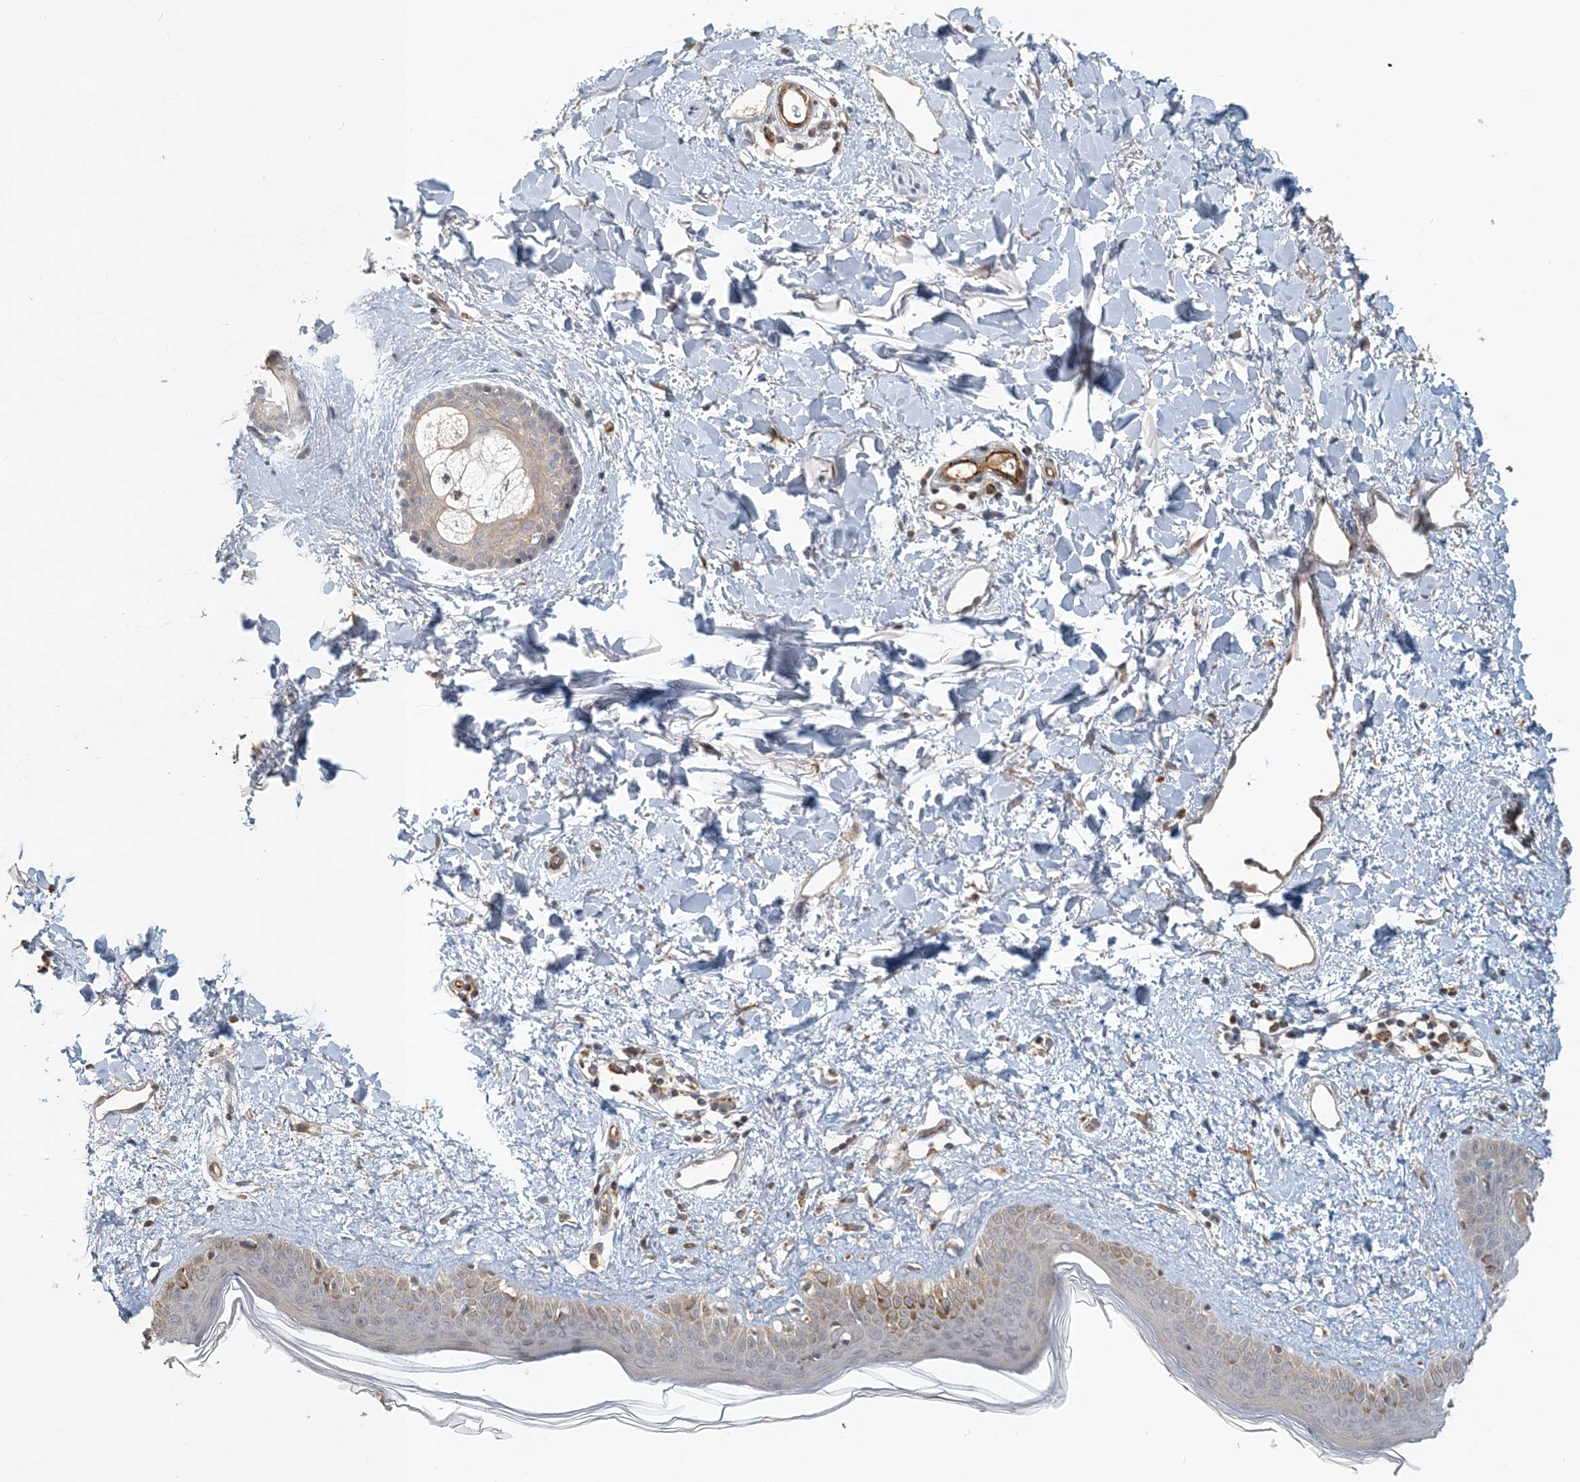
{"staining": {"intensity": "weak", "quantity": "<25%", "location": "cytoplasmic/membranous"}, "tissue": "skin", "cell_type": "Fibroblasts", "image_type": "normal", "snomed": [{"axis": "morphology", "description": "Normal tissue, NOS"}, {"axis": "topography", "description": "Skin"}], "caption": "An immunohistochemistry photomicrograph of unremarkable skin is shown. There is no staining in fibroblasts of skin.", "gene": "ZBTB3", "patient": {"sex": "female", "age": 58}}